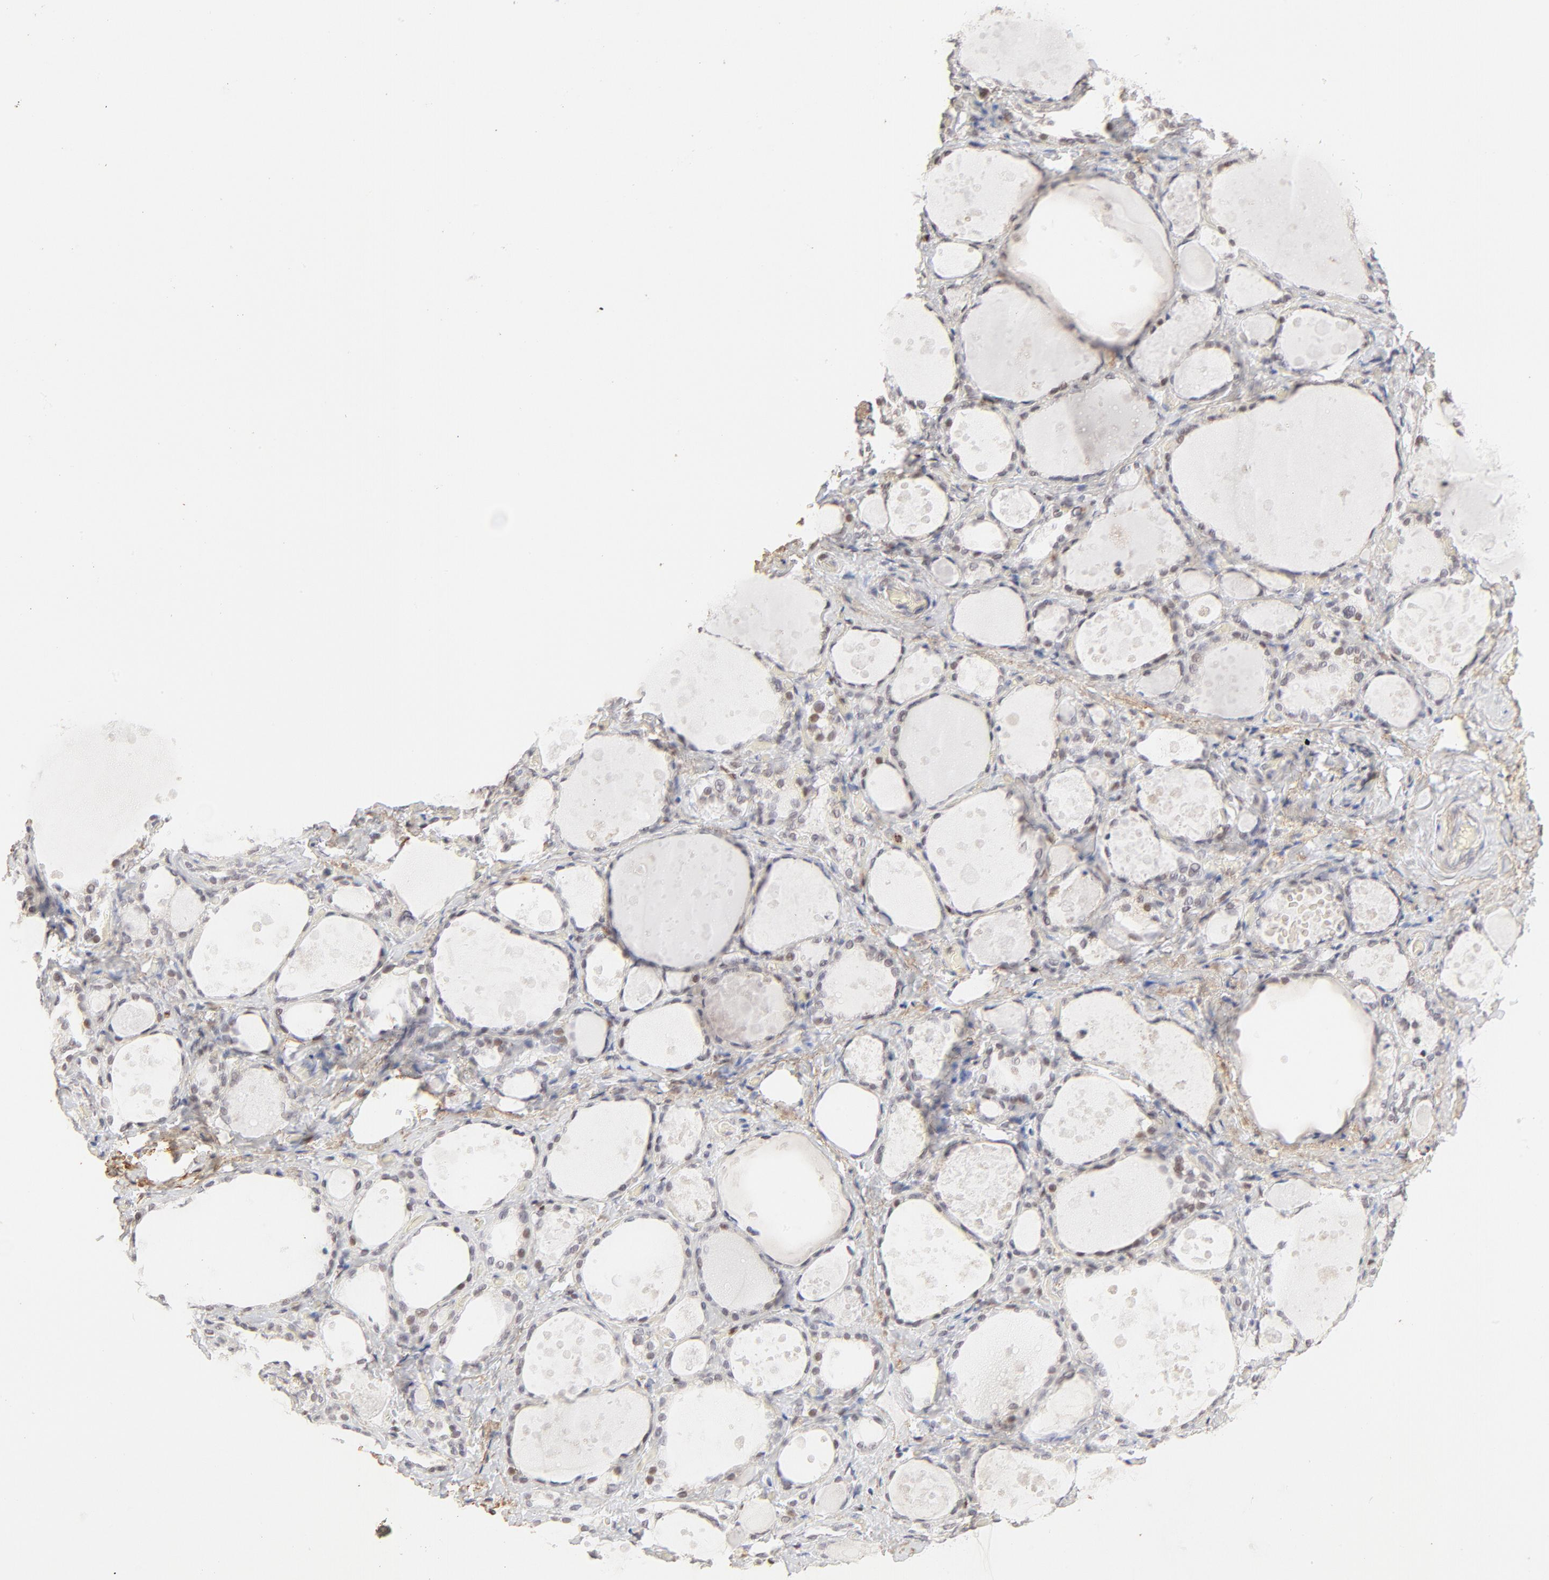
{"staining": {"intensity": "moderate", "quantity": "<25%", "location": "nuclear"}, "tissue": "thyroid gland", "cell_type": "Glandular cells", "image_type": "normal", "snomed": [{"axis": "morphology", "description": "Normal tissue, NOS"}, {"axis": "topography", "description": "Thyroid gland"}], "caption": "Immunohistochemical staining of normal human thyroid gland shows <25% levels of moderate nuclear protein positivity in approximately <25% of glandular cells.", "gene": "PBX1", "patient": {"sex": "female", "age": 75}}